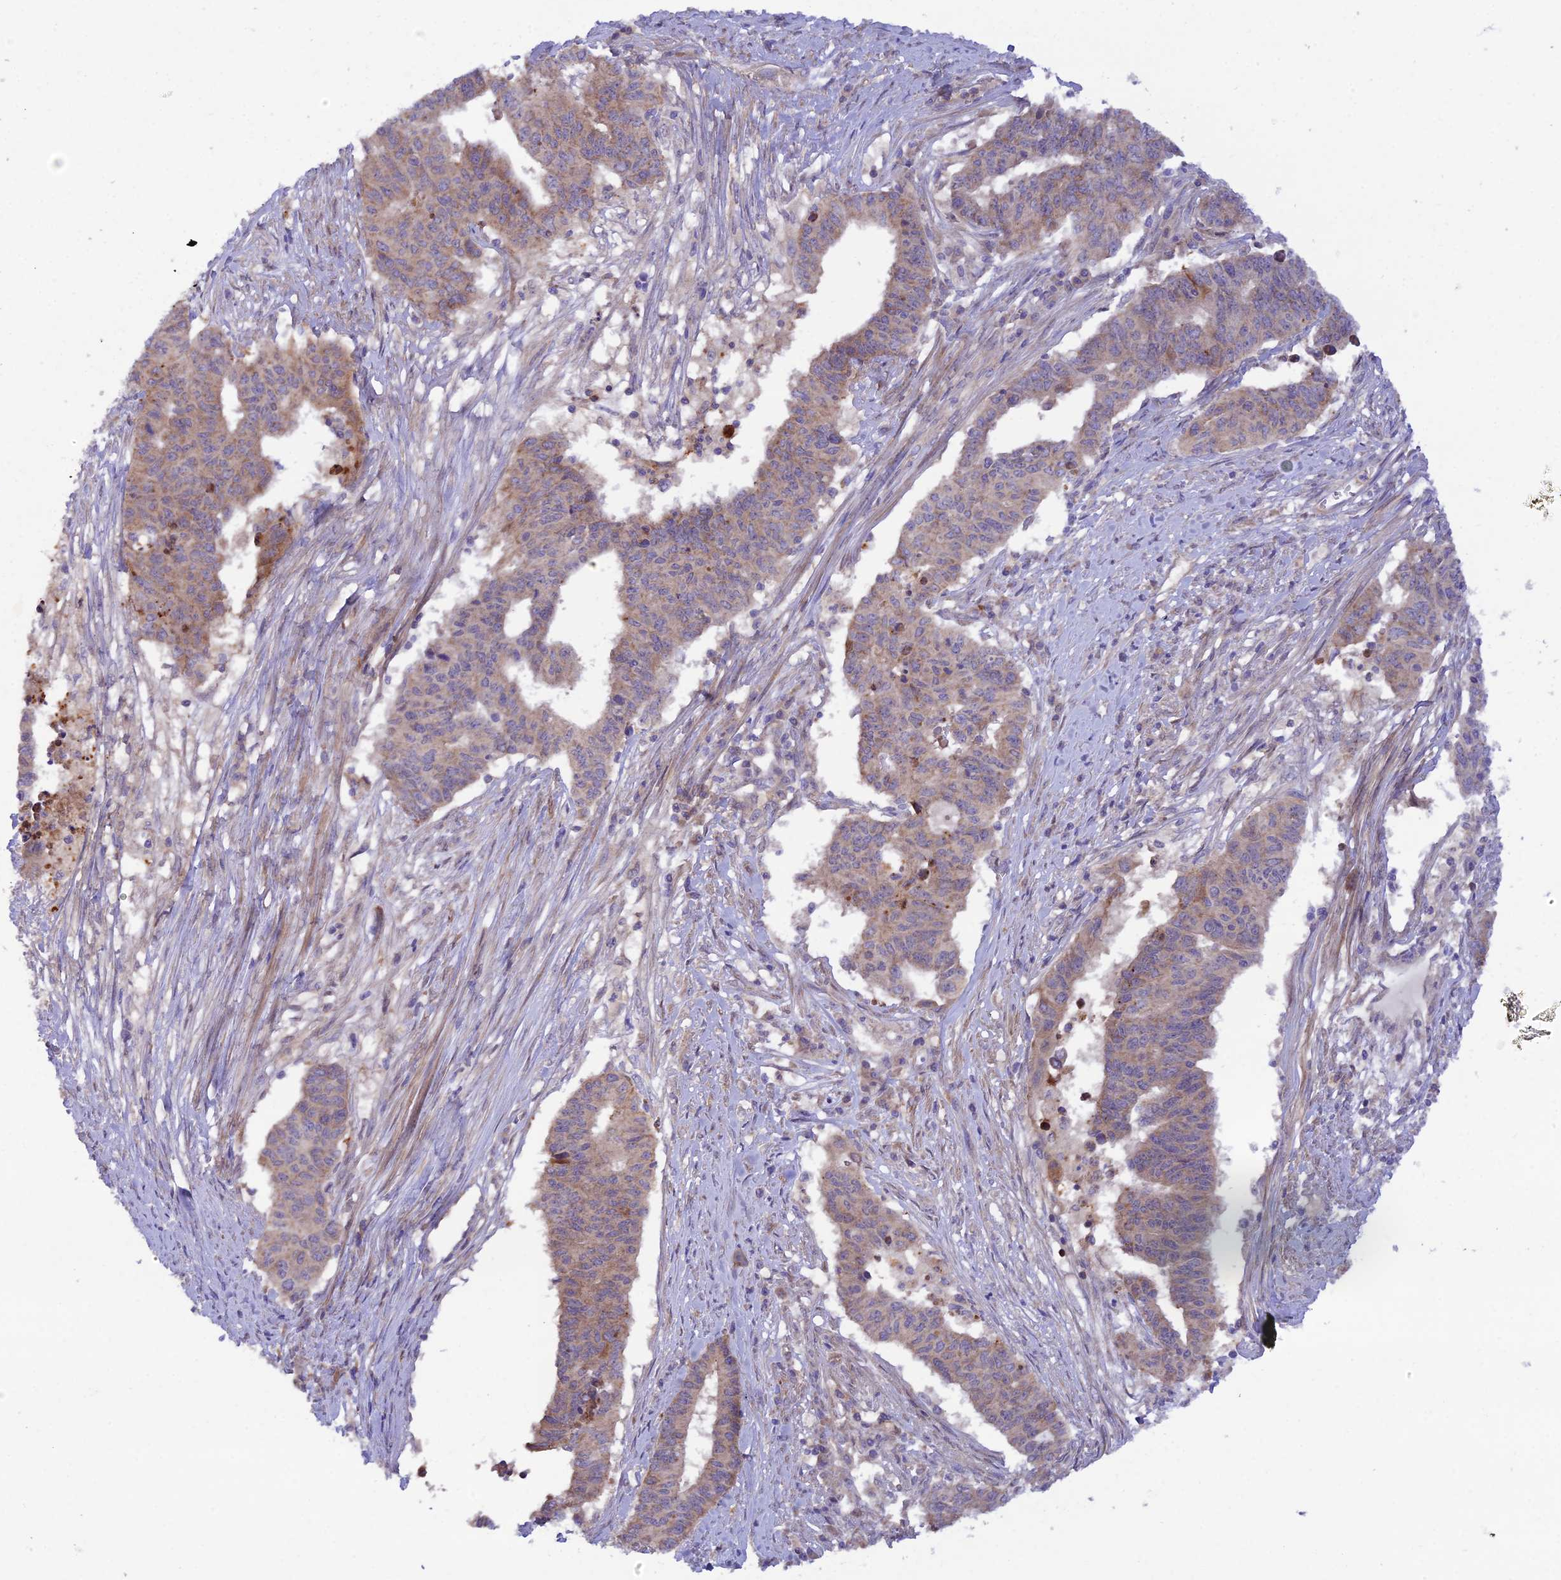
{"staining": {"intensity": "weak", "quantity": ">75%", "location": "cytoplasmic/membranous"}, "tissue": "endometrial cancer", "cell_type": "Tumor cells", "image_type": "cancer", "snomed": [{"axis": "morphology", "description": "Adenocarcinoma, NOS"}, {"axis": "topography", "description": "Endometrium"}], "caption": "This micrograph shows IHC staining of human endometrial adenocarcinoma, with low weak cytoplasmic/membranous staining in approximately >75% of tumor cells.", "gene": "TRIM43B", "patient": {"sex": "female", "age": 59}}